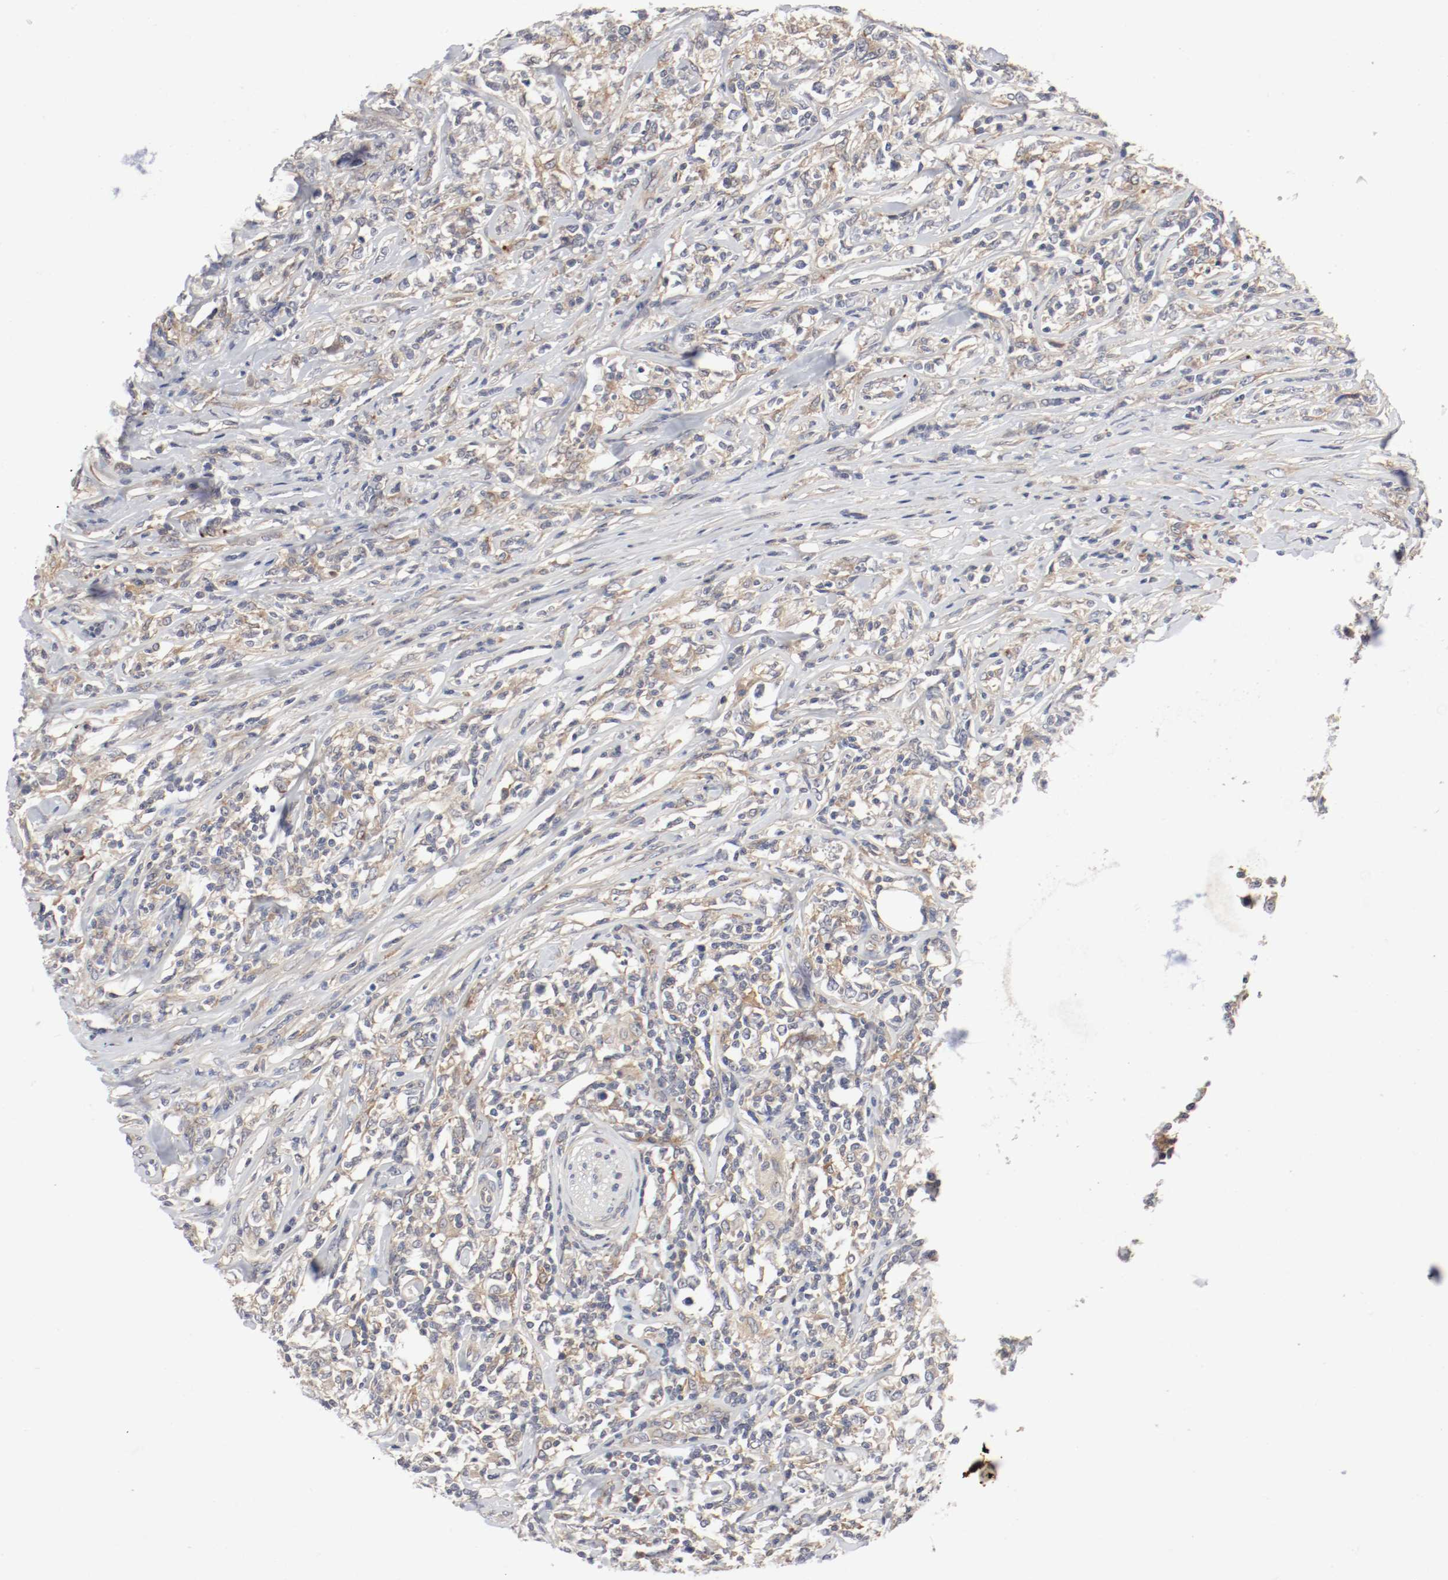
{"staining": {"intensity": "weak", "quantity": "25%-75%", "location": "cytoplasmic/membranous"}, "tissue": "lymphoma", "cell_type": "Tumor cells", "image_type": "cancer", "snomed": [{"axis": "morphology", "description": "Malignant lymphoma, non-Hodgkin's type, High grade"}, {"axis": "topography", "description": "Lymph node"}], "caption": "Brown immunohistochemical staining in malignant lymphoma, non-Hodgkin's type (high-grade) demonstrates weak cytoplasmic/membranous positivity in about 25%-75% of tumor cells.", "gene": "REN", "patient": {"sex": "female", "age": 84}}